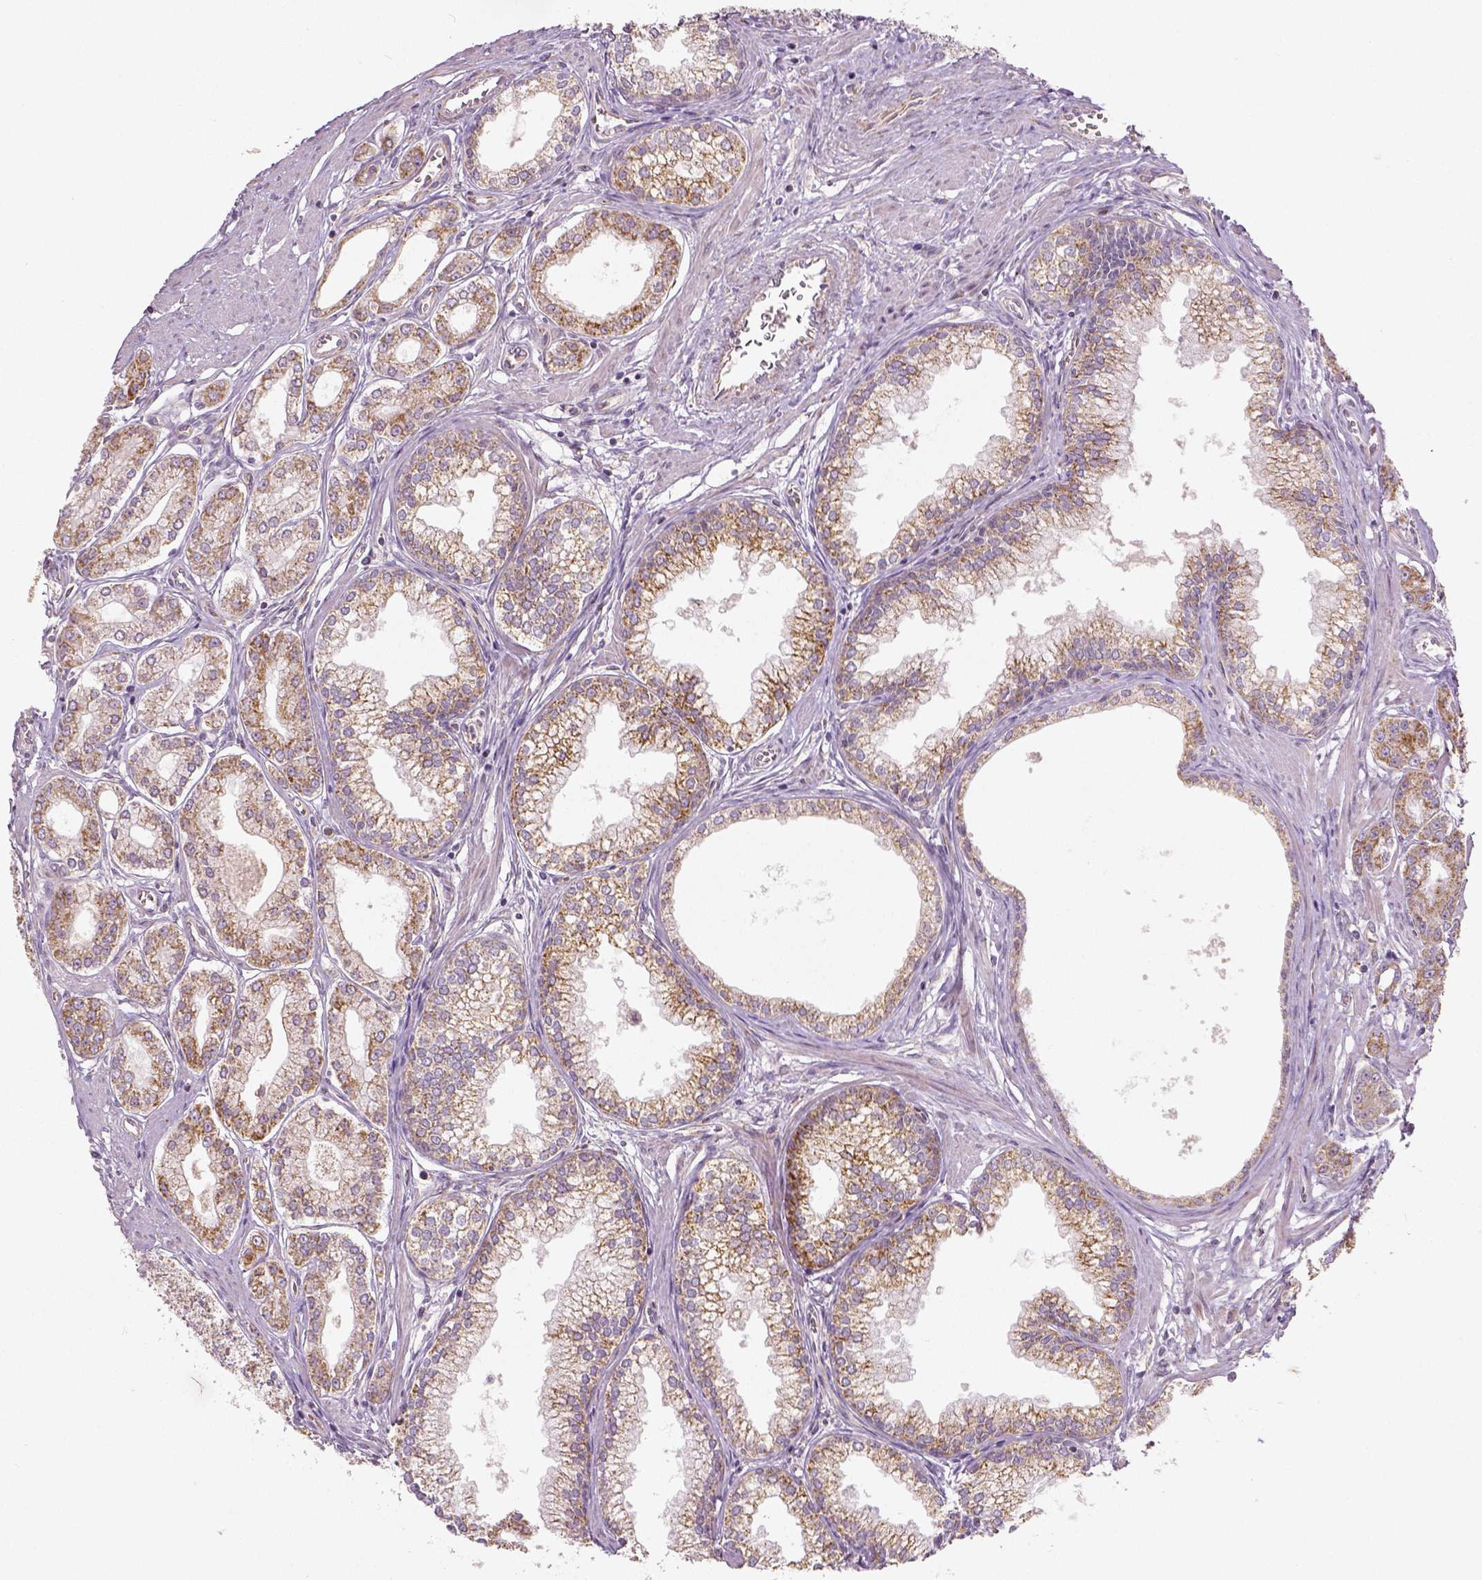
{"staining": {"intensity": "moderate", "quantity": ">75%", "location": "cytoplasmic/membranous"}, "tissue": "prostate cancer", "cell_type": "Tumor cells", "image_type": "cancer", "snomed": [{"axis": "morphology", "description": "Adenocarcinoma, NOS"}, {"axis": "topography", "description": "Prostate"}], "caption": "This photomicrograph displays immunohistochemistry staining of prostate cancer, with medium moderate cytoplasmic/membranous expression in approximately >75% of tumor cells.", "gene": "PGAM5", "patient": {"sex": "male", "age": 71}}